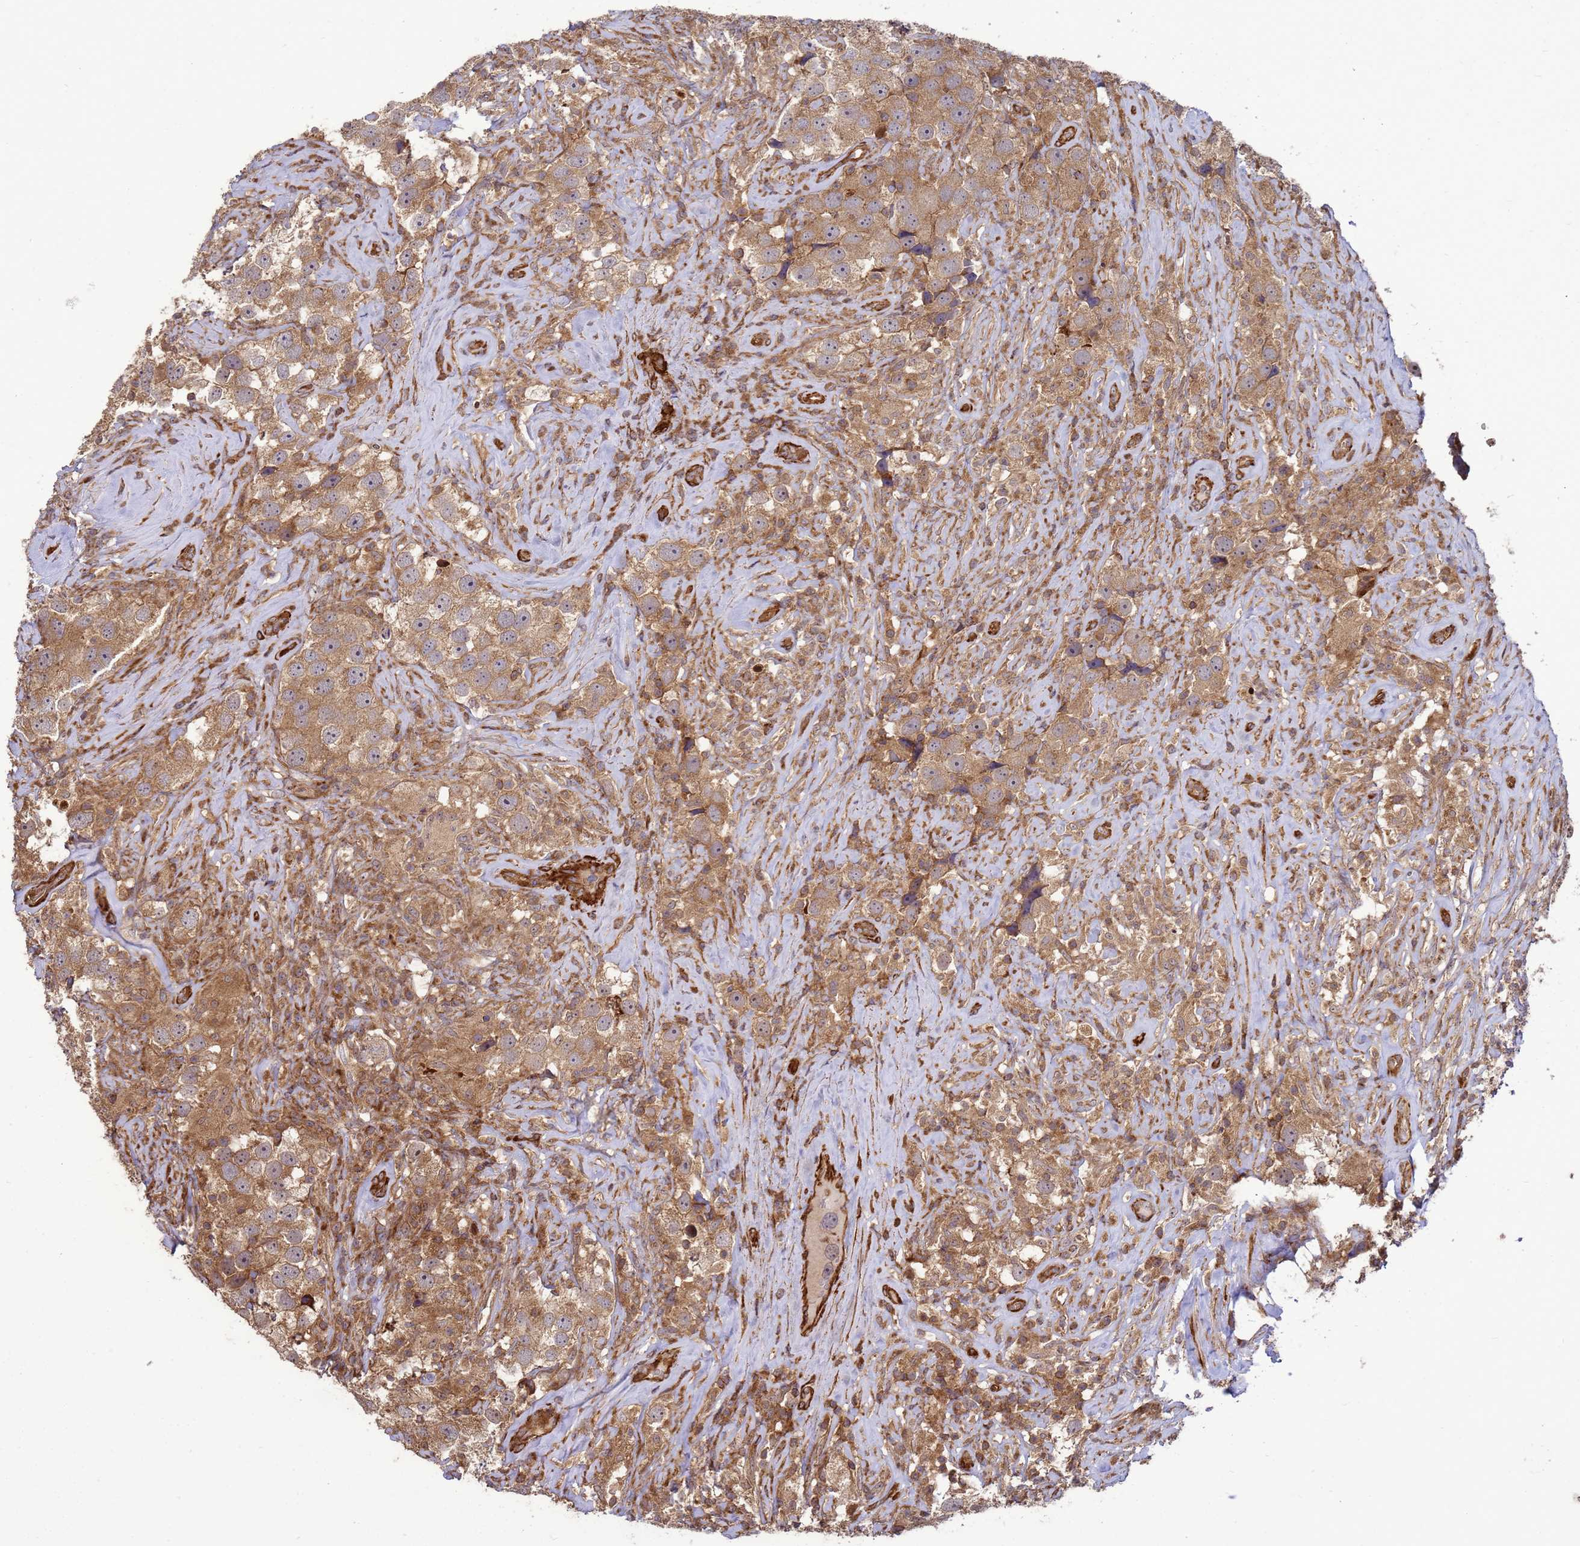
{"staining": {"intensity": "moderate", "quantity": ">75%", "location": "cytoplasmic/membranous"}, "tissue": "testis cancer", "cell_type": "Tumor cells", "image_type": "cancer", "snomed": [{"axis": "morphology", "description": "Seminoma, NOS"}, {"axis": "topography", "description": "Testis"}], "caption": "Moderate cytoplasmic/membranous expression is appreciated in approximately >75% of tumor cells in seminoma (testis).", "gene": "CNOT1", "patient": {"sex": "male", "age": 49}}